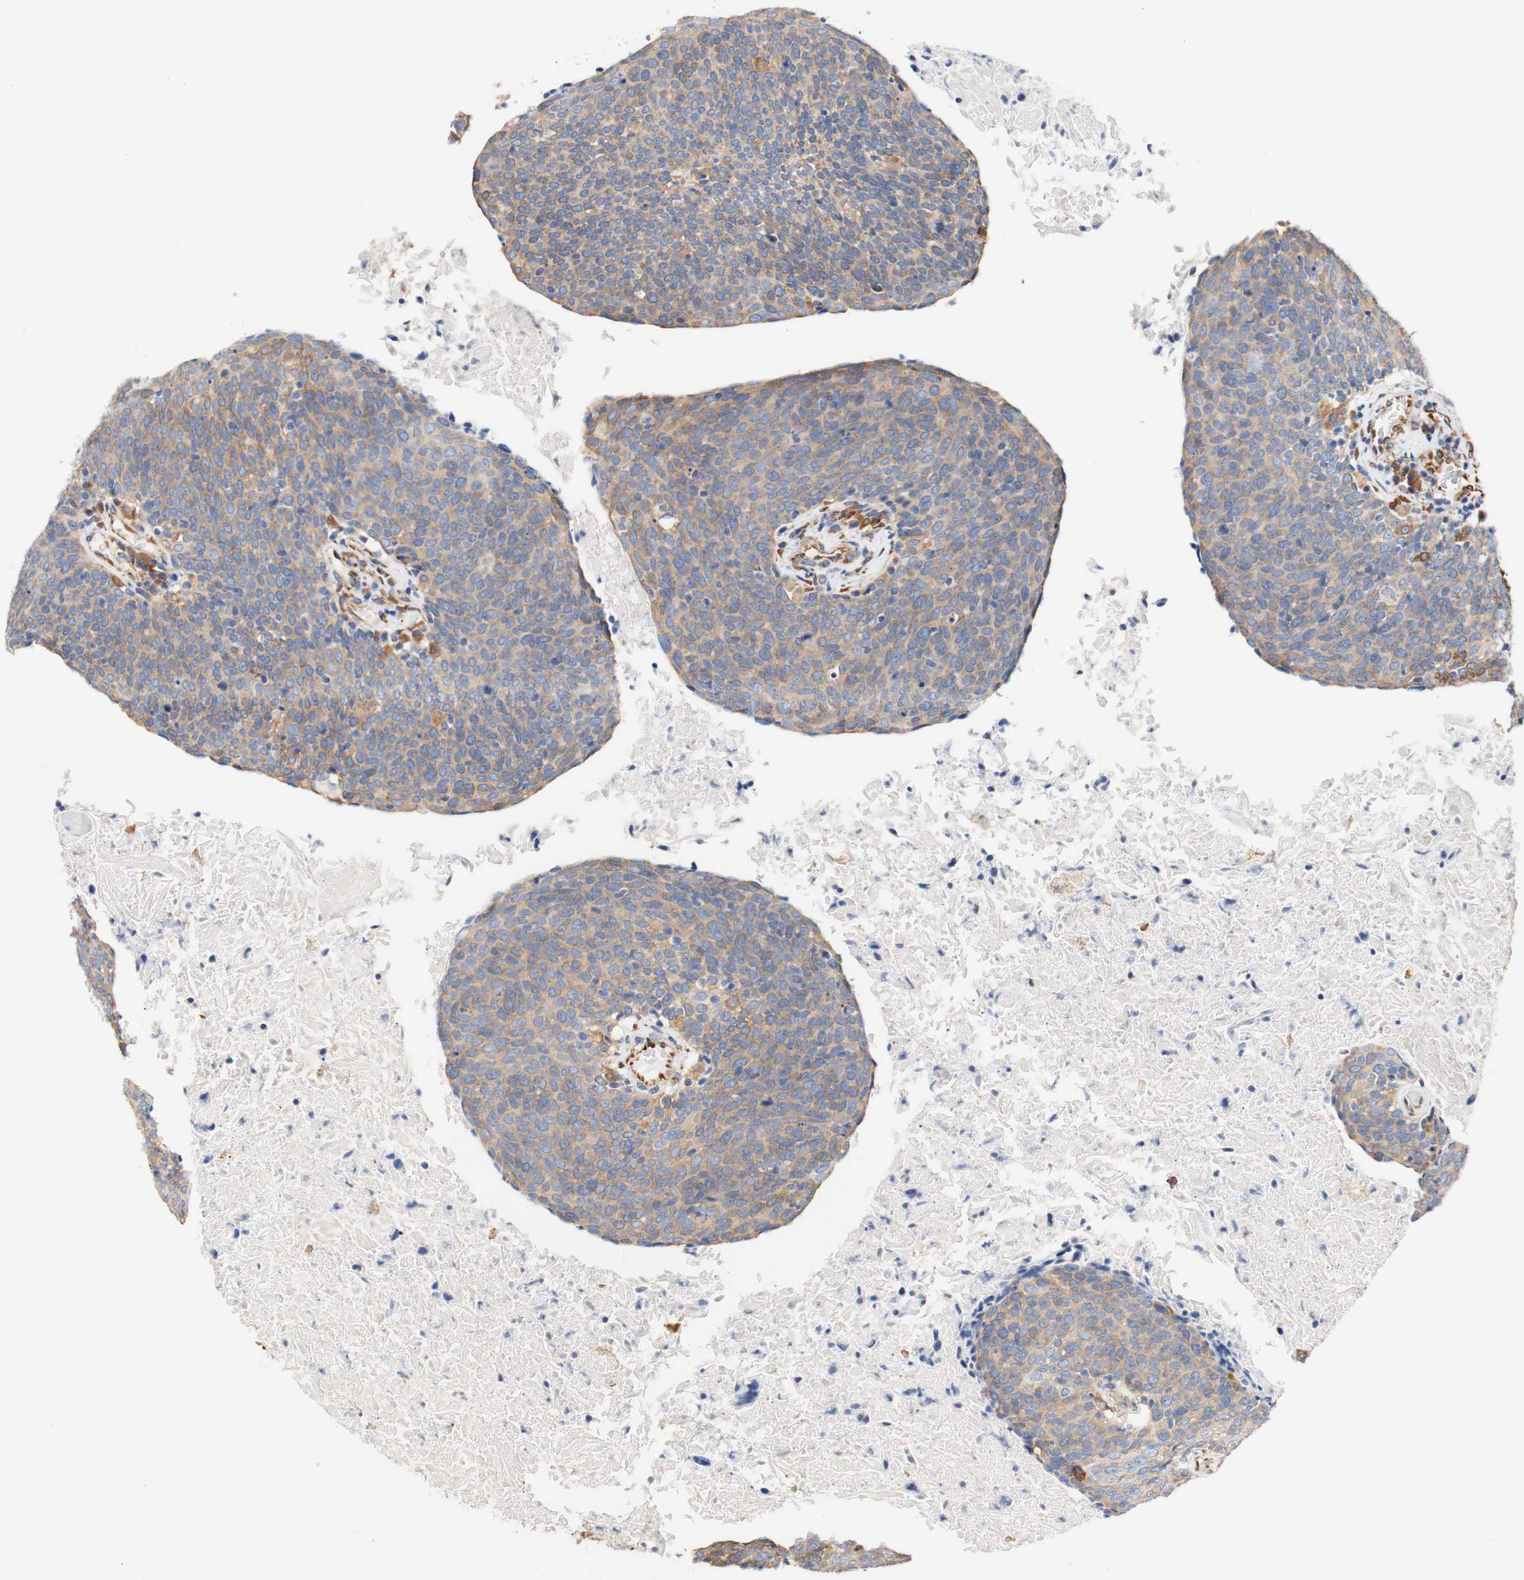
{"staining": {"intensity": "moderate", "quantity": "25%-75%", "location": "cytoplasmic/membranous"}, "tissue": "head and neck cancer", "cell_type": "Tumor cells", "image_type": "cancer", "snomed": [{"axis": "morphology", "description": "Squamous cell carcinoma, NOS"}, {"axis": "morphology", "description": "Squamous cell carcinoma, metastatic, NOS"}, {"axis": "topography", "description": "Lymph node"}, {"axis": "topography", "description": "Head-Neck"}], "caption": "A photomicrograph of human metastatic squamous cell carcinoma (head and neck) stained for a protein displays moderate cytoplasmic/membranous brown staining in tumor cells.", "gene": "EIF2AK4", "patient": {"sex": "male", "age": 62}}